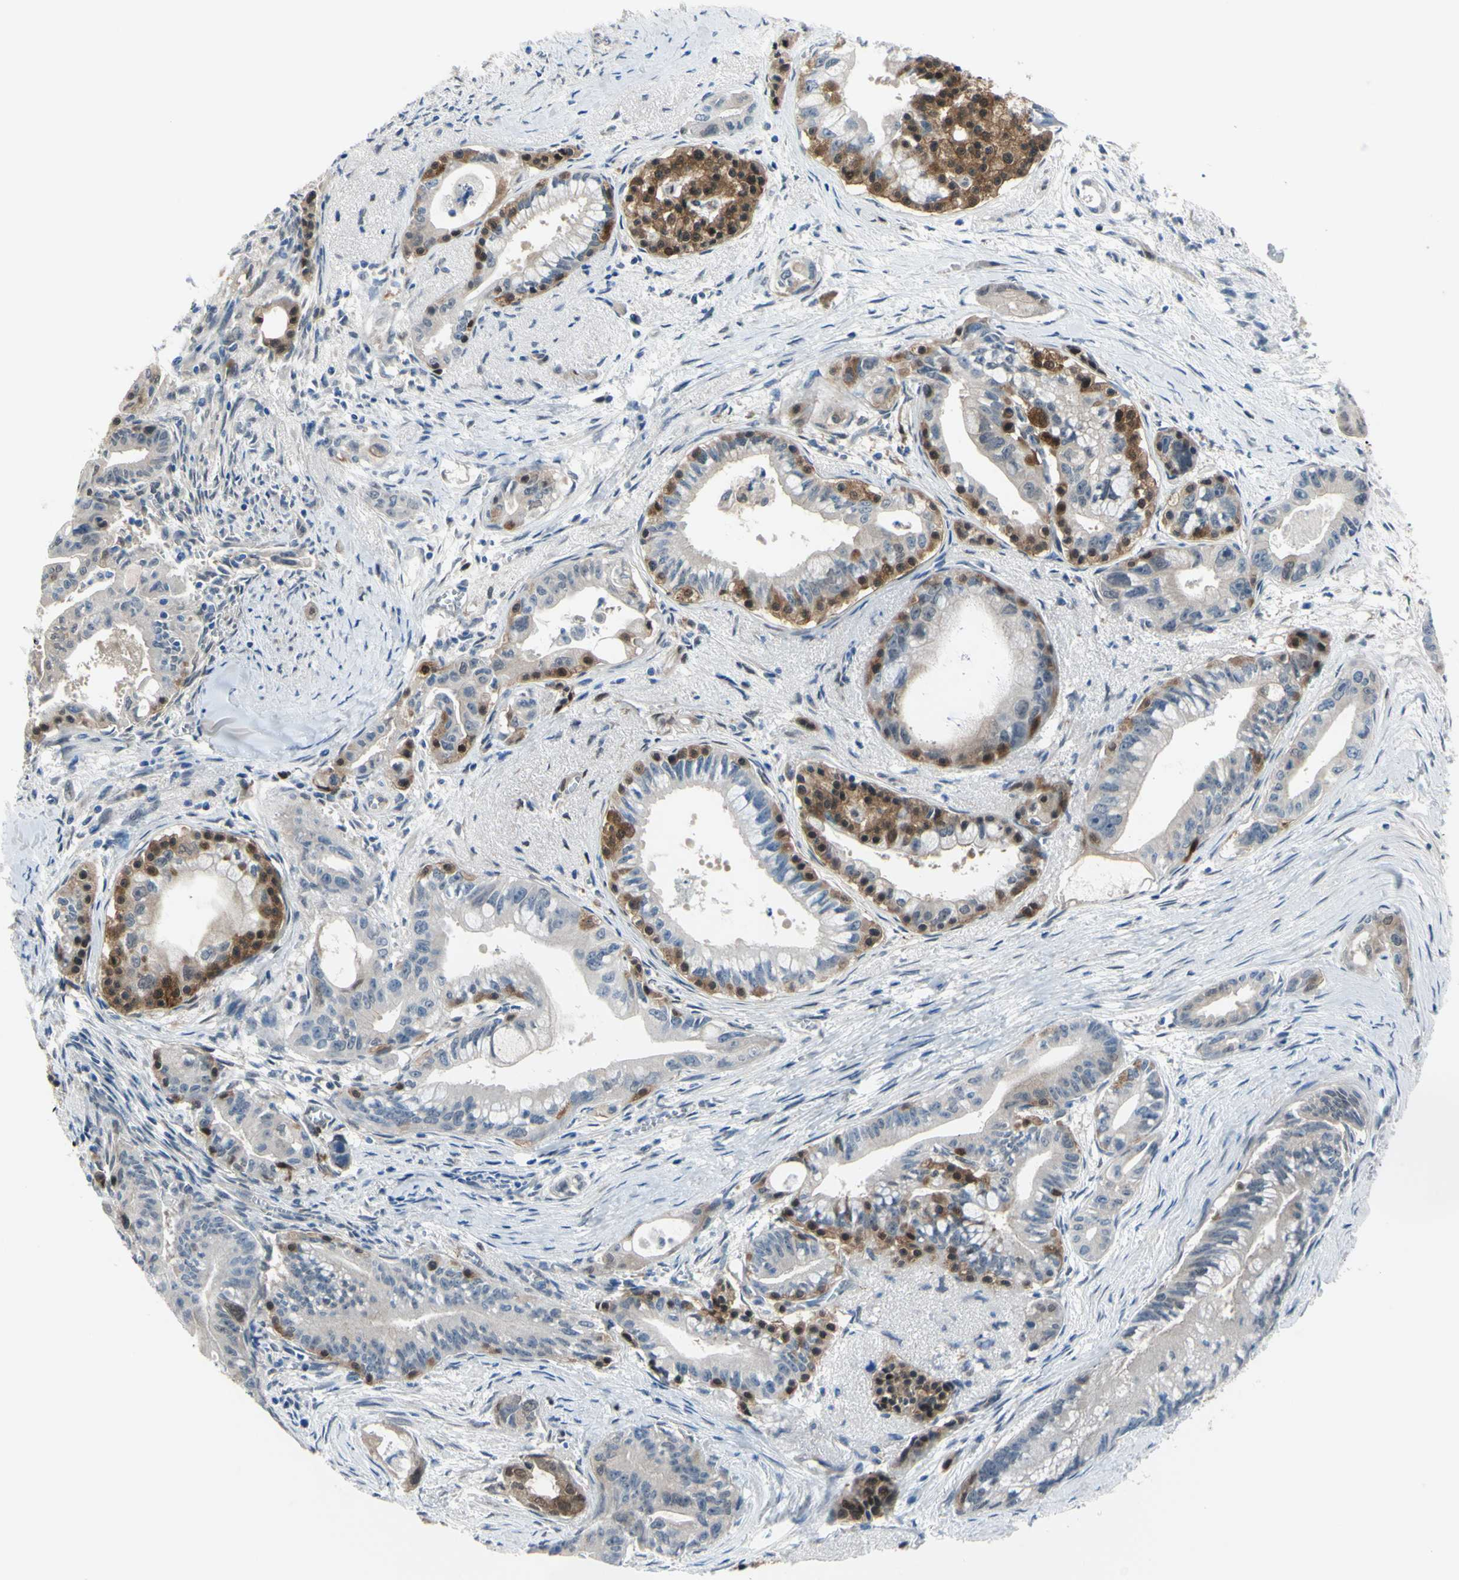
{"staining": {"intensity": "moderate", "quantity": "<25%", "location": "cytoplasmic/membranous,nuclear"}, "tissue": "pancreatic cancer", "cell_type": "Tumor cells", "image_type": "cancer", "snomed": [{"axis": "morphology", "description": "Adenocarcinoma, NOS"}, {"axis": "topography", "description": "Pancreas"}], "caption": "Adenocarcinoma (pancreatic) stained with a protein marker displays moderate staining in tumor cells.", "gene": "NOL3", "patient": {"sex": "male", "age": 70}}